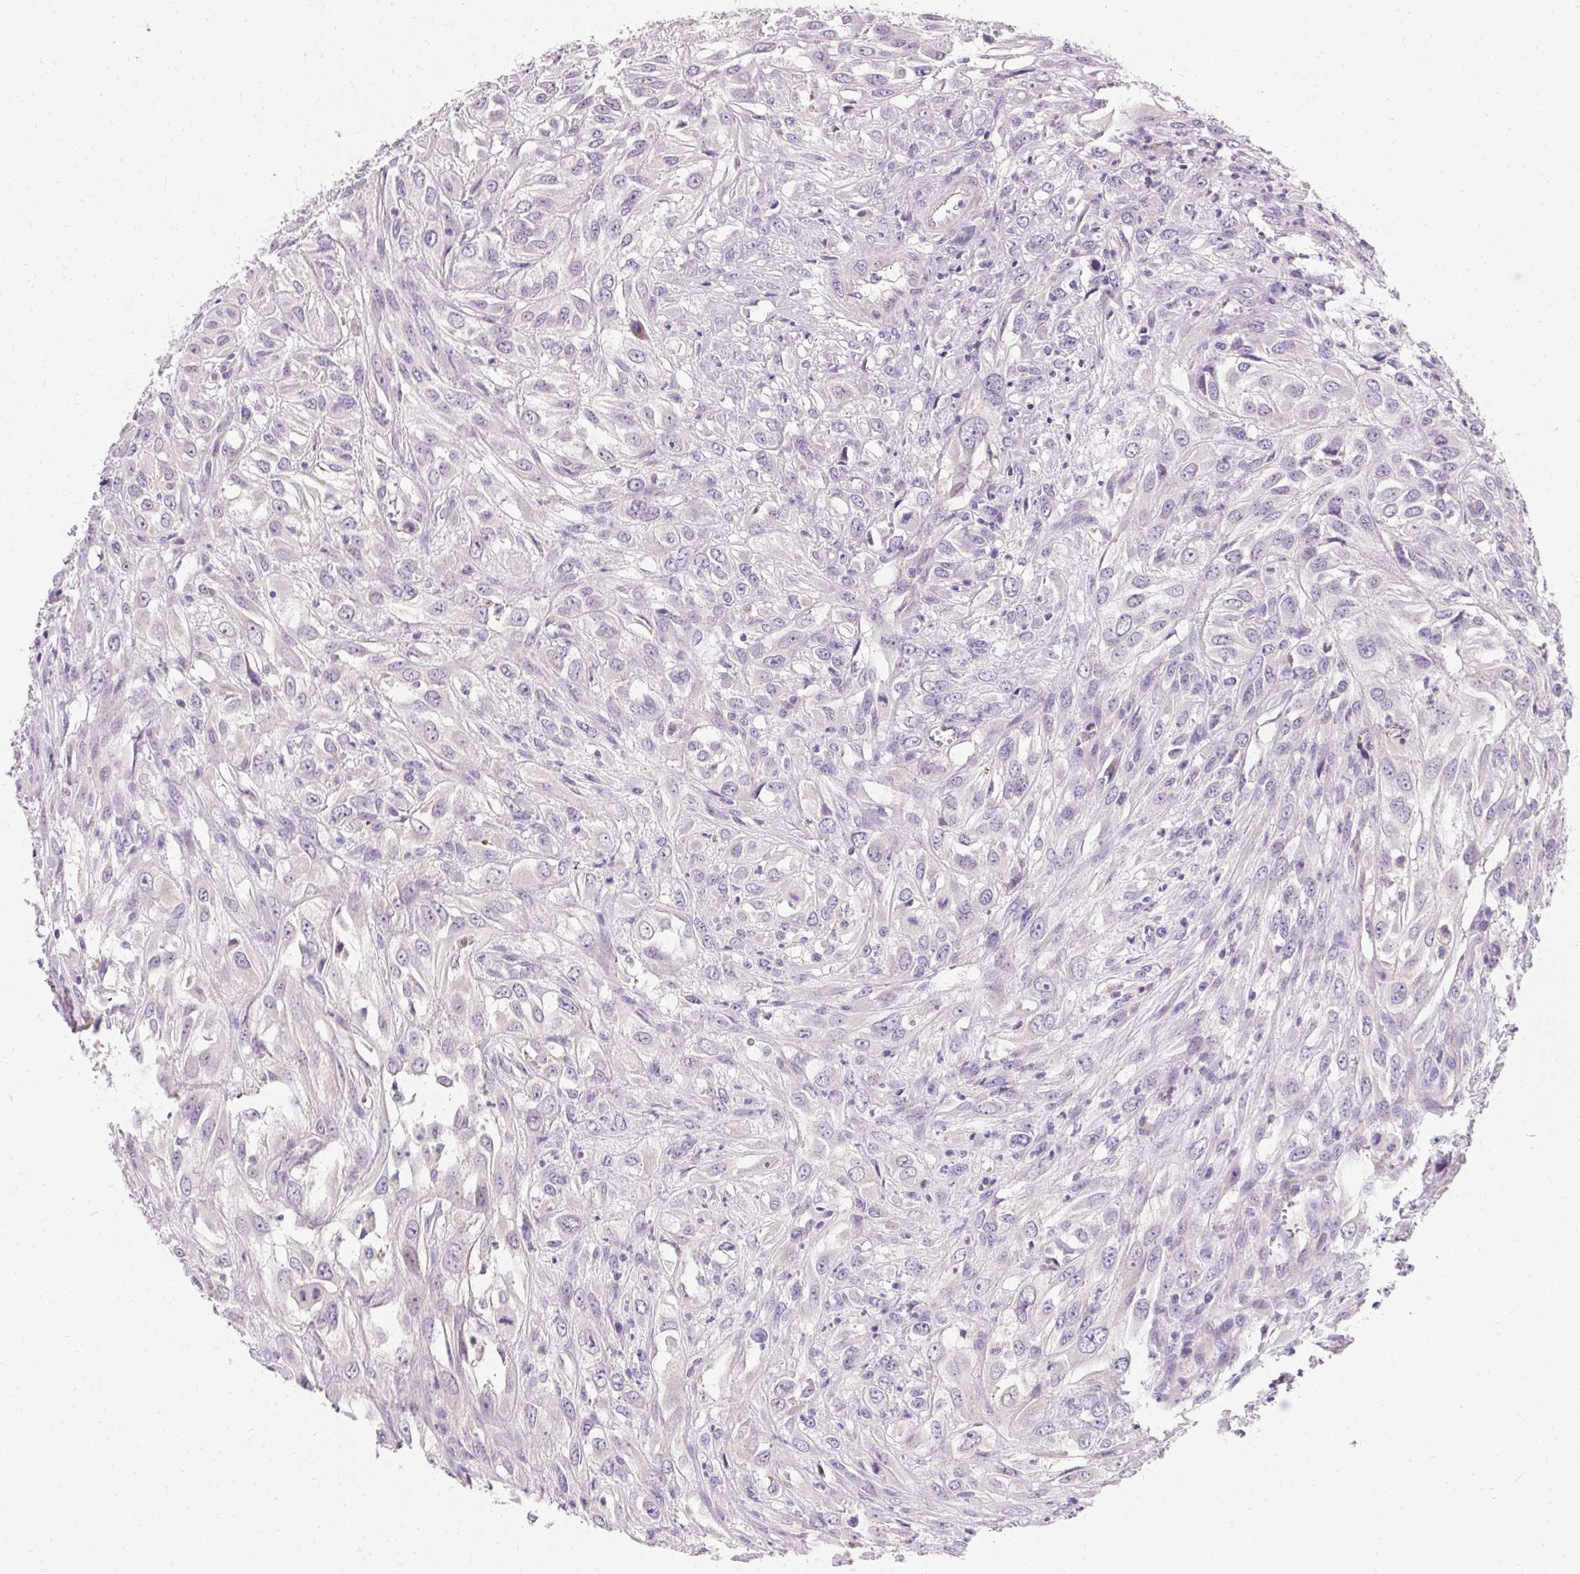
{"staining": {"intensity": "negative", "quantity": "none", "location": "none"}, "tissue": "urothelial cancer", "cell_type": "Tumor cells", "image_type": "cancer", "snomed": [{"axis": "morphology", "description": "Urothelial carcinoma, High grade"}, {"axis": "topography", "description": "Urinary bladder"}], "caption": "Urothelial cancer was stained to show a protein in brown. There is no significant positivity in tumor cells.", "gene": "TRIP13", "patient": {"sex": "male", "age": 67}}